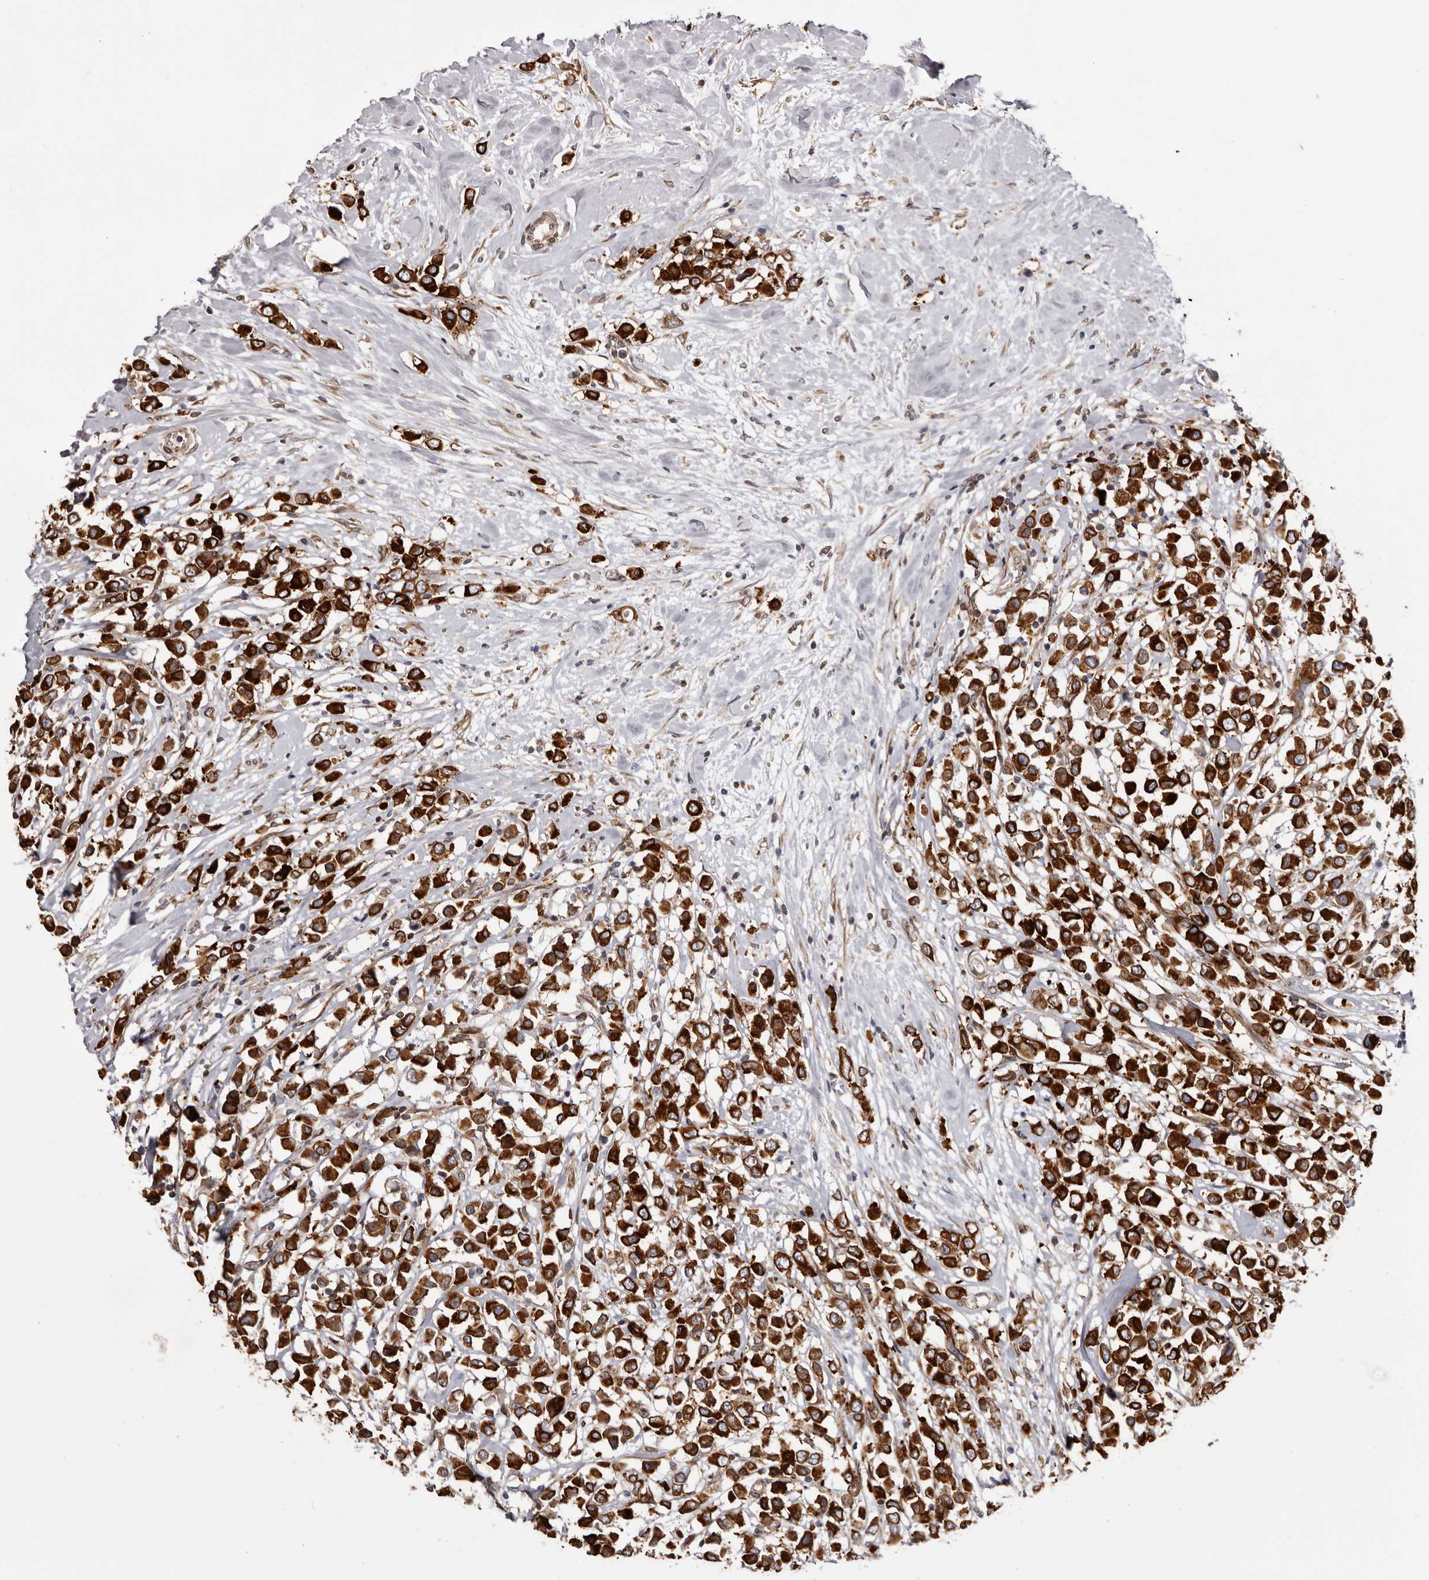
{"staining": {"intensity": "strong", "quantity": ">75%", "location": "cytoplasmic/membranous"}, "tissue": "breast cancer", "cell_type": "Tumor cells", "image_type": "cancer", "snomed": [{"axis": "morphology", "description": "Duct carcinoma"}, {"axis": "topography", "description": "Breast"}], "caption": "Immunohistochemistry photomicrograph of neoplastic tissue: breast cancer stained using immunohistochemistry exhibits high levels of strong protein expression localized specifically in the cytoplasmic/membranous of tumor cells, appearing as a cytoplasmic/membranous brown color.", "gene": "C4orf3", "patient": {"sex": "female", "age": 61}}